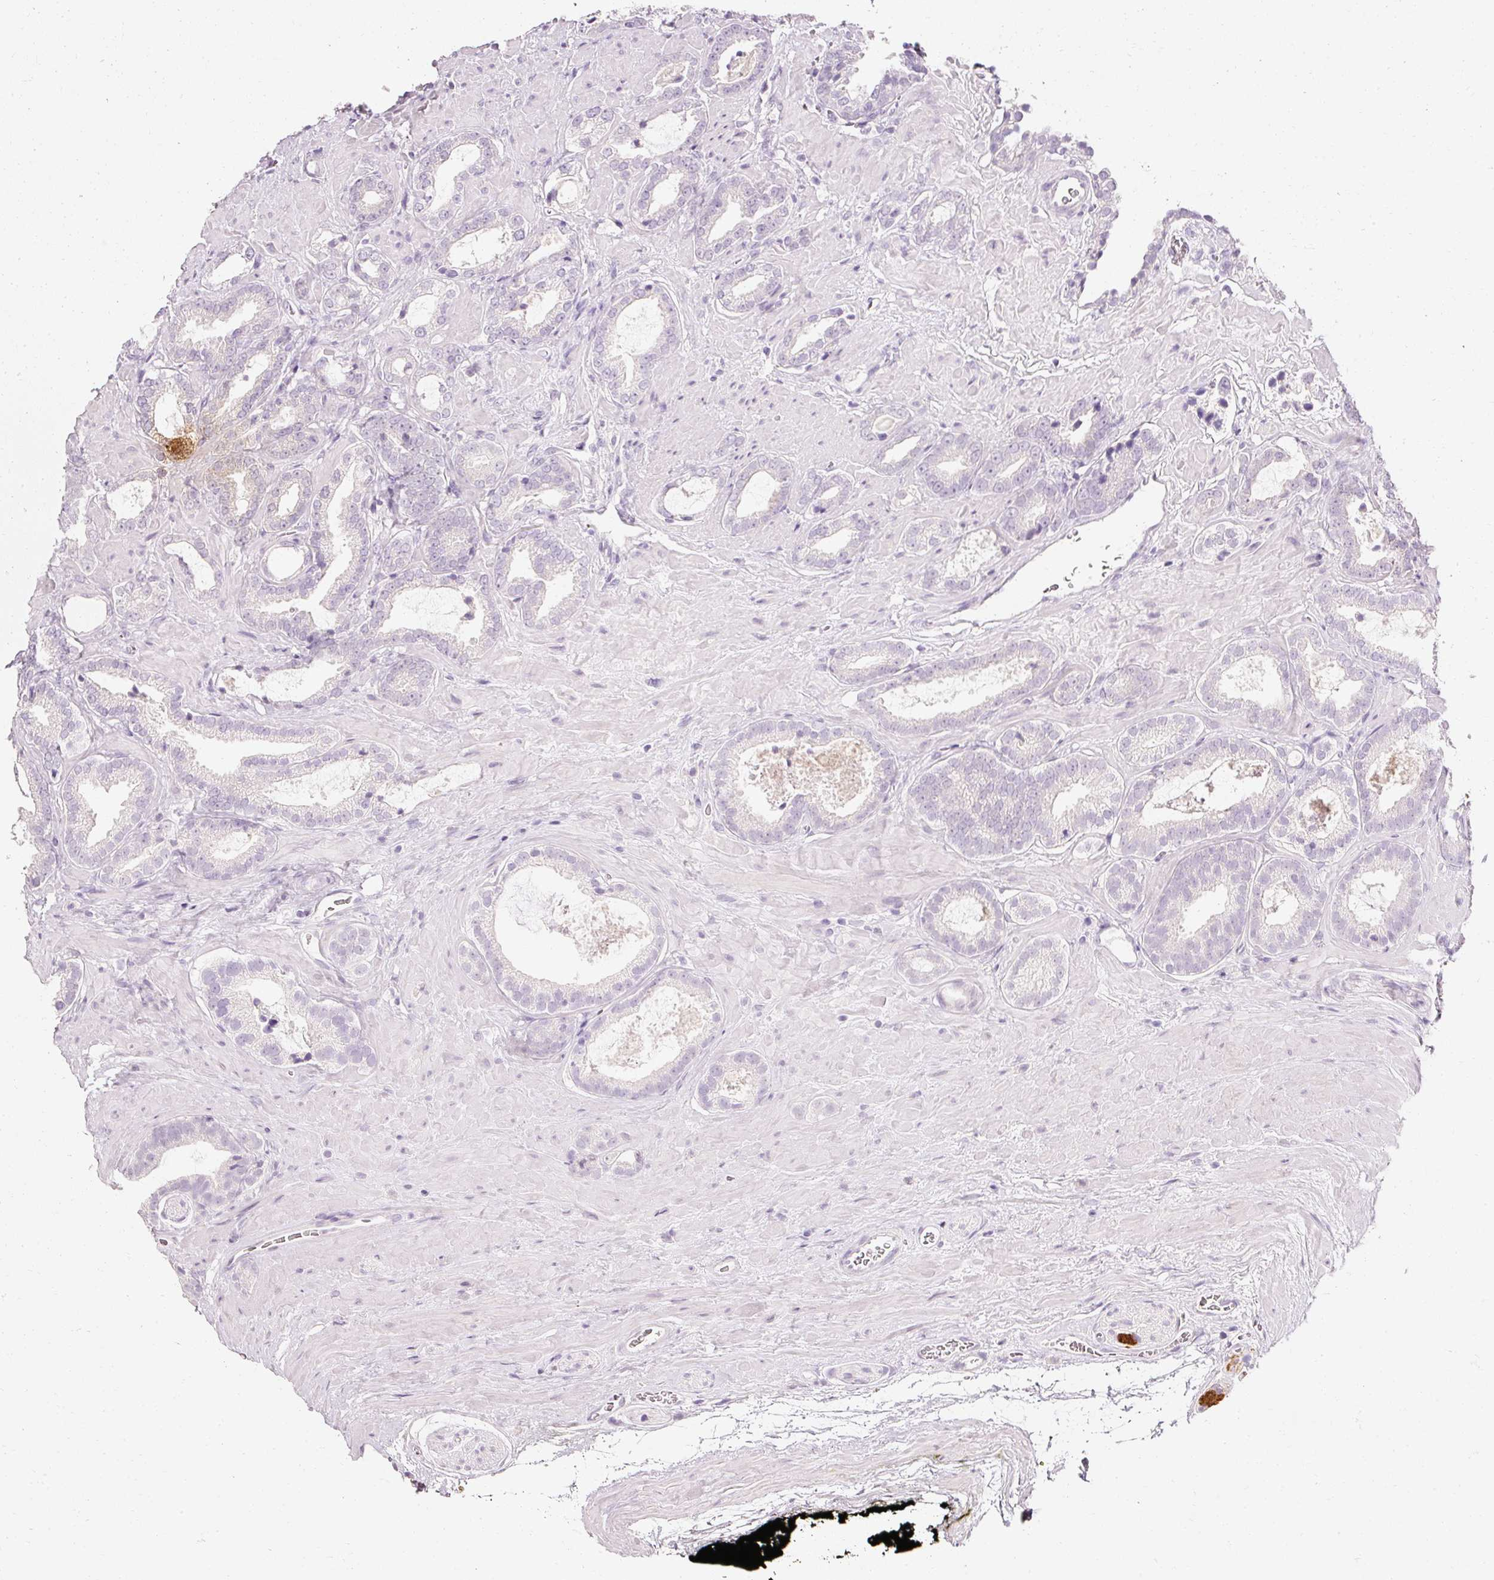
{"staining": {"intensity": "negative", "quantity": "none", "location": "none"}, "tissue": "prostate cancer", "cell_type": "Tumor cells", "image_type": "cancer", "snomed": [{"axis": "morphology", "description": "Adenocarcinoma, Low grade"}, {"axis": "topography", "description": "Prostate"}], "caption": "DAB immunohistochemical staining of prostate cancer (adenocarcinoma (low-grade)) displays no significant positivity in tumor cells.", "gene": "ELAVL3", "patient": {"sex": "male", "age": 62}}